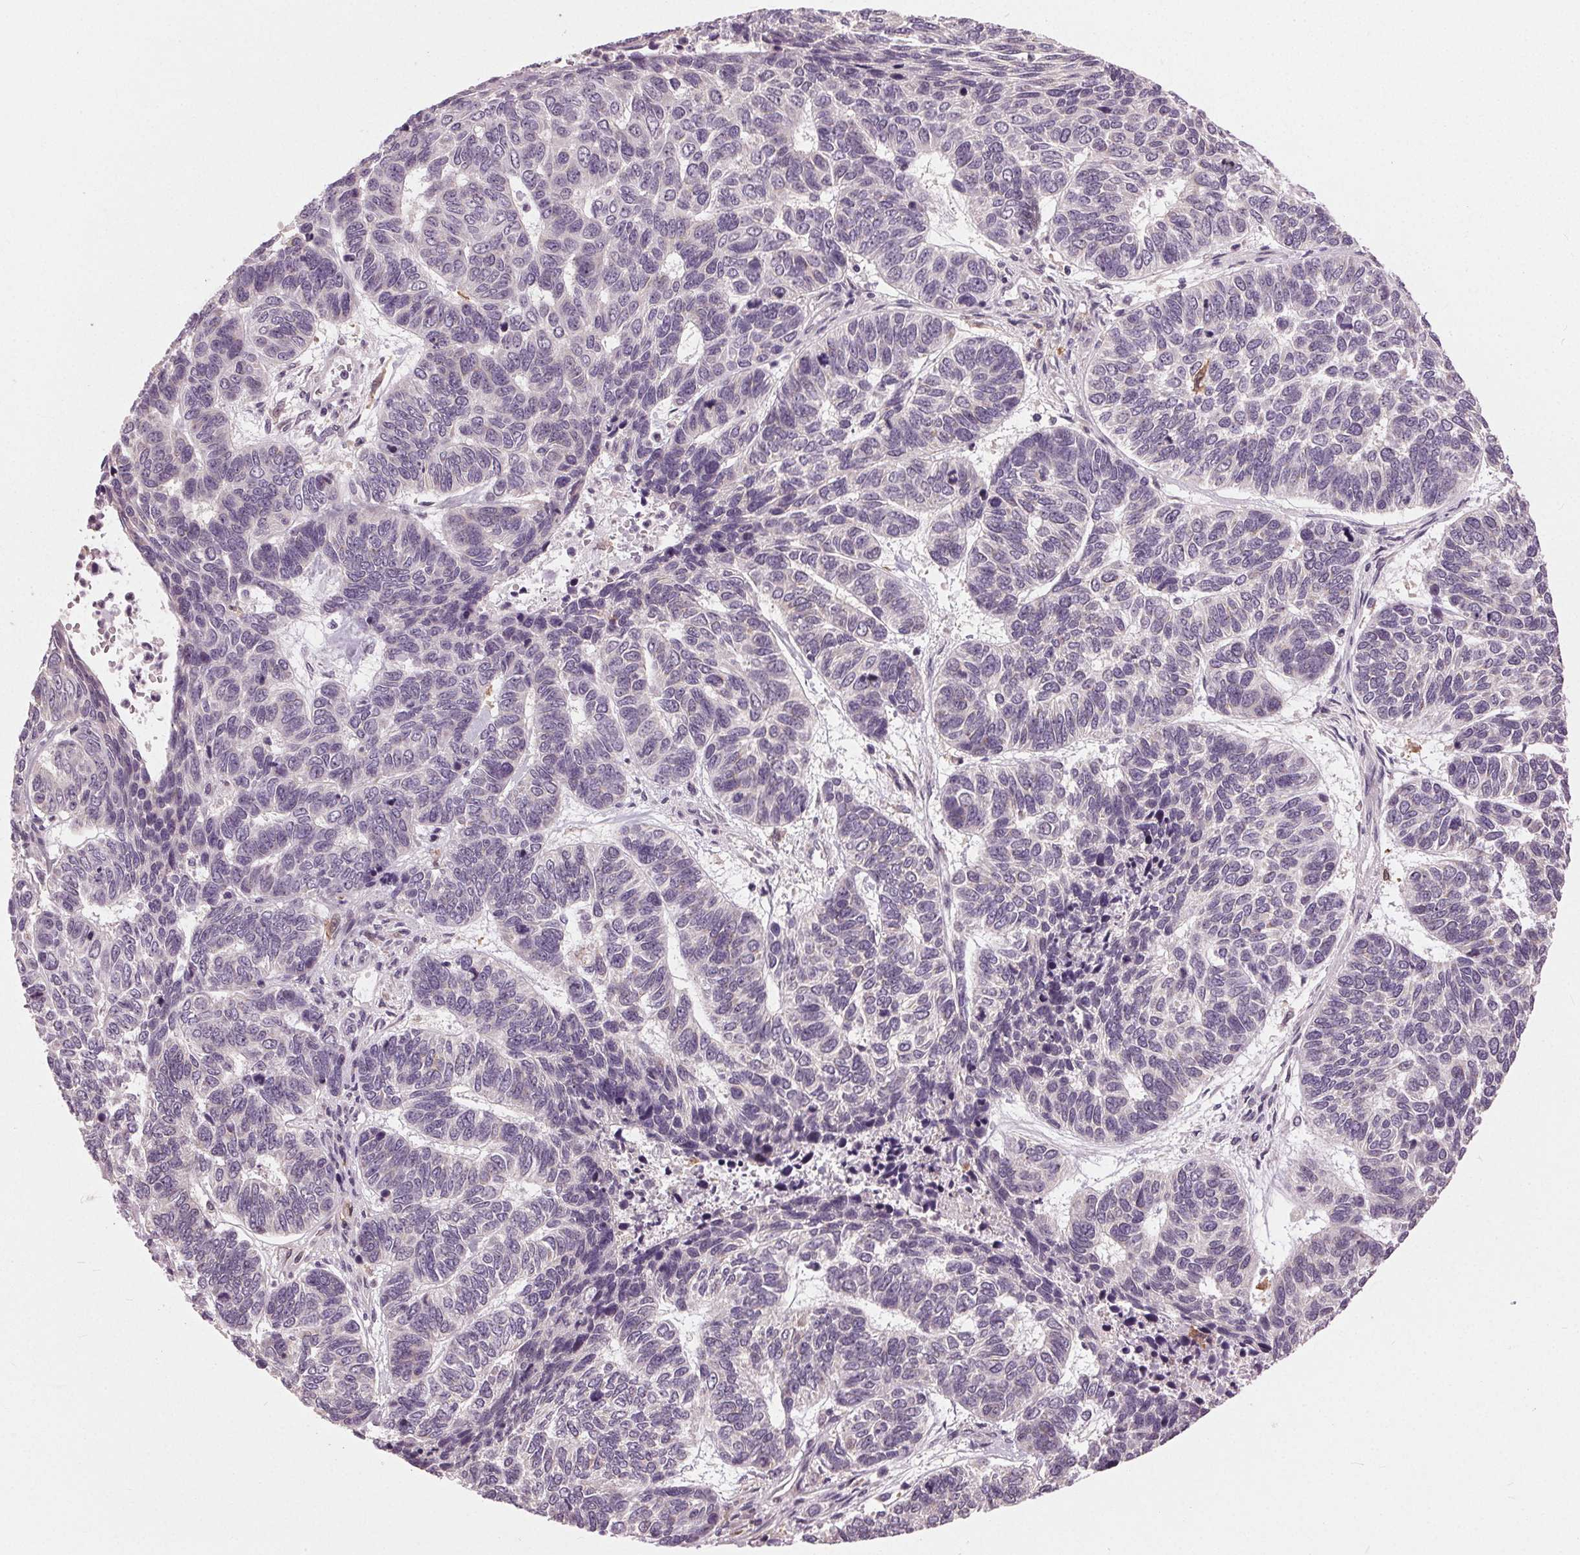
{"staining": {"intensity": "negative", "quantity": "none", "location": "none"}, "tissue": "skin cancer", "cell_type": "Tumor cells", "image_type": "cancer", "snomed": [{"axis": "morphology", "description": "Basal cell carcinoma"}, {"axis": "topography", "description": "Skin"}], "caption": "A histopathology image of skin cancer stained for a protein reveals no brown staining in tumor cells.", "gene": "BSDC1", "patient": {"sex": "female", "age": 65}}